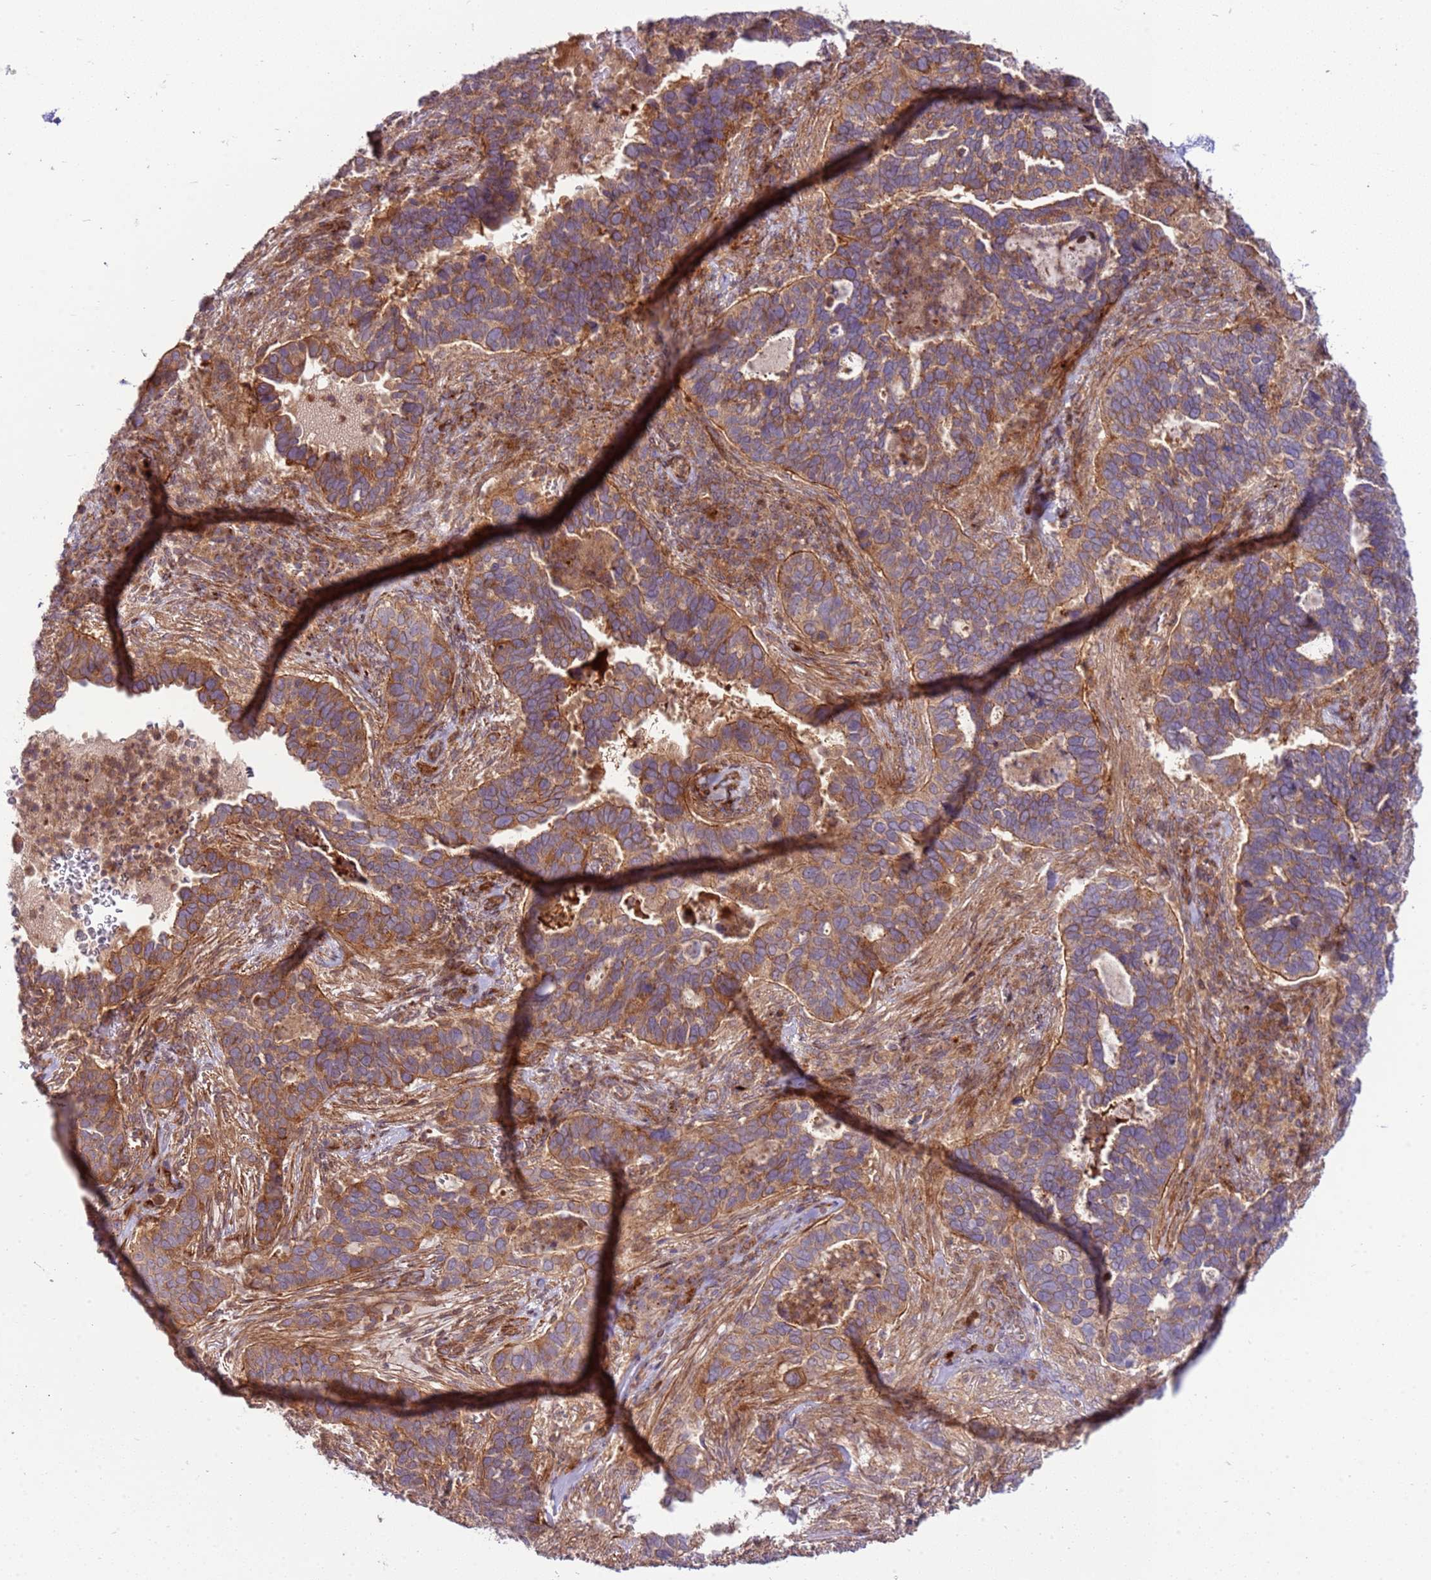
{"staining": {"intensity": "moderate", "quantity": ">75%", "location": "cytoplasmic/membranous"}, "tissue": "cervical cancer", "cell_type": "Tumor cells", "image_type": "cancer", "snomed": [{"axis": "morphology", "description": "Squamous cell carcinoma, NOS"}, {"axis": "topography", "description": "Cervix"}], "caption": "This is an image of immunohistochemistry (IHC) staining of squamous cell carcinoma (cervical), which shows moderate expression in the cytoplasmic/membranous of tumor cells.", "gene": "ZNF624", "patient": {"sex": "female", "age": 38}}